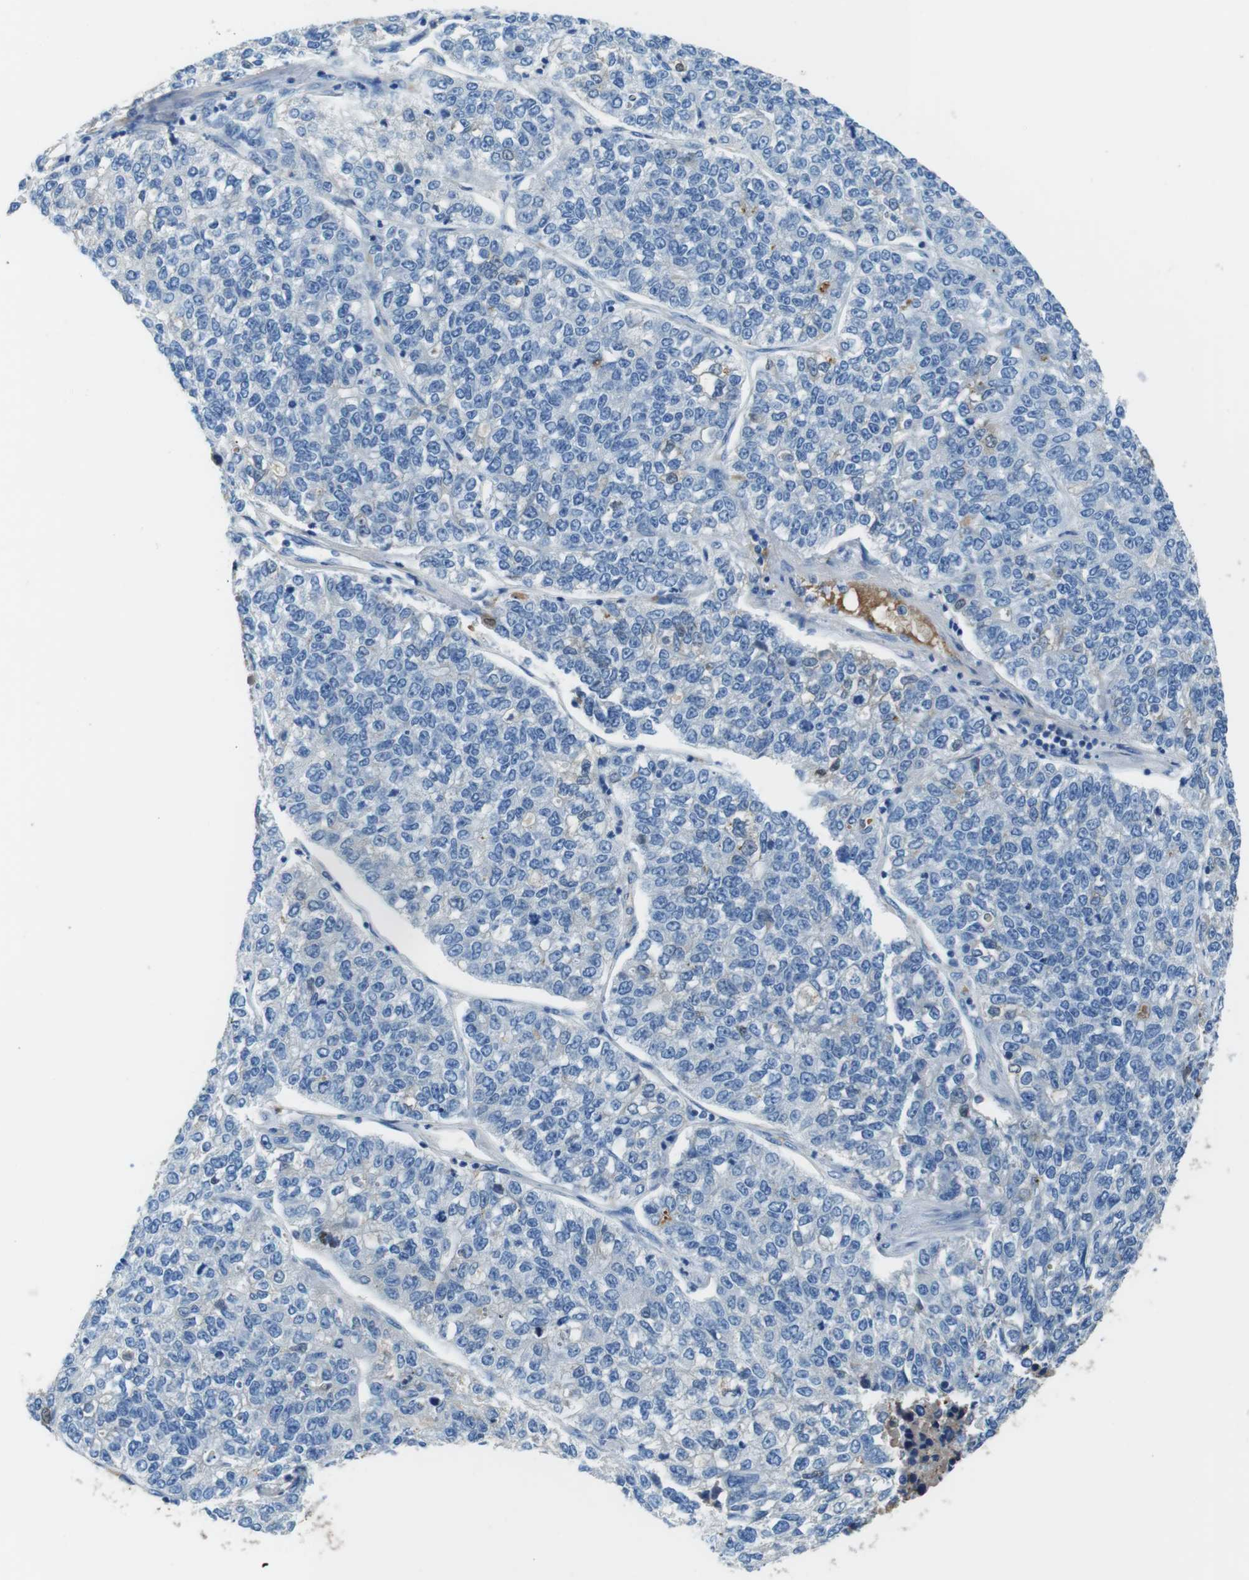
{"staining": {"intensity": "weak", "quantity": "<25%", "location": "cytoplasmic/membranous"}, "tissue": "lung cancer", "cell_type": "Tumor cells", "image_type": "cancer", "snomed": [{"axis": "morphology", "description": "Adenocarcinoma, NOS"}, {"axis": "topography", "description": "Lung"}], "caption": "There is no significant staining in tumor cells of adenocarcinoma (lung).", "gene": "TMPRSS15", "patient": {"sex": "male", "age": 49}}